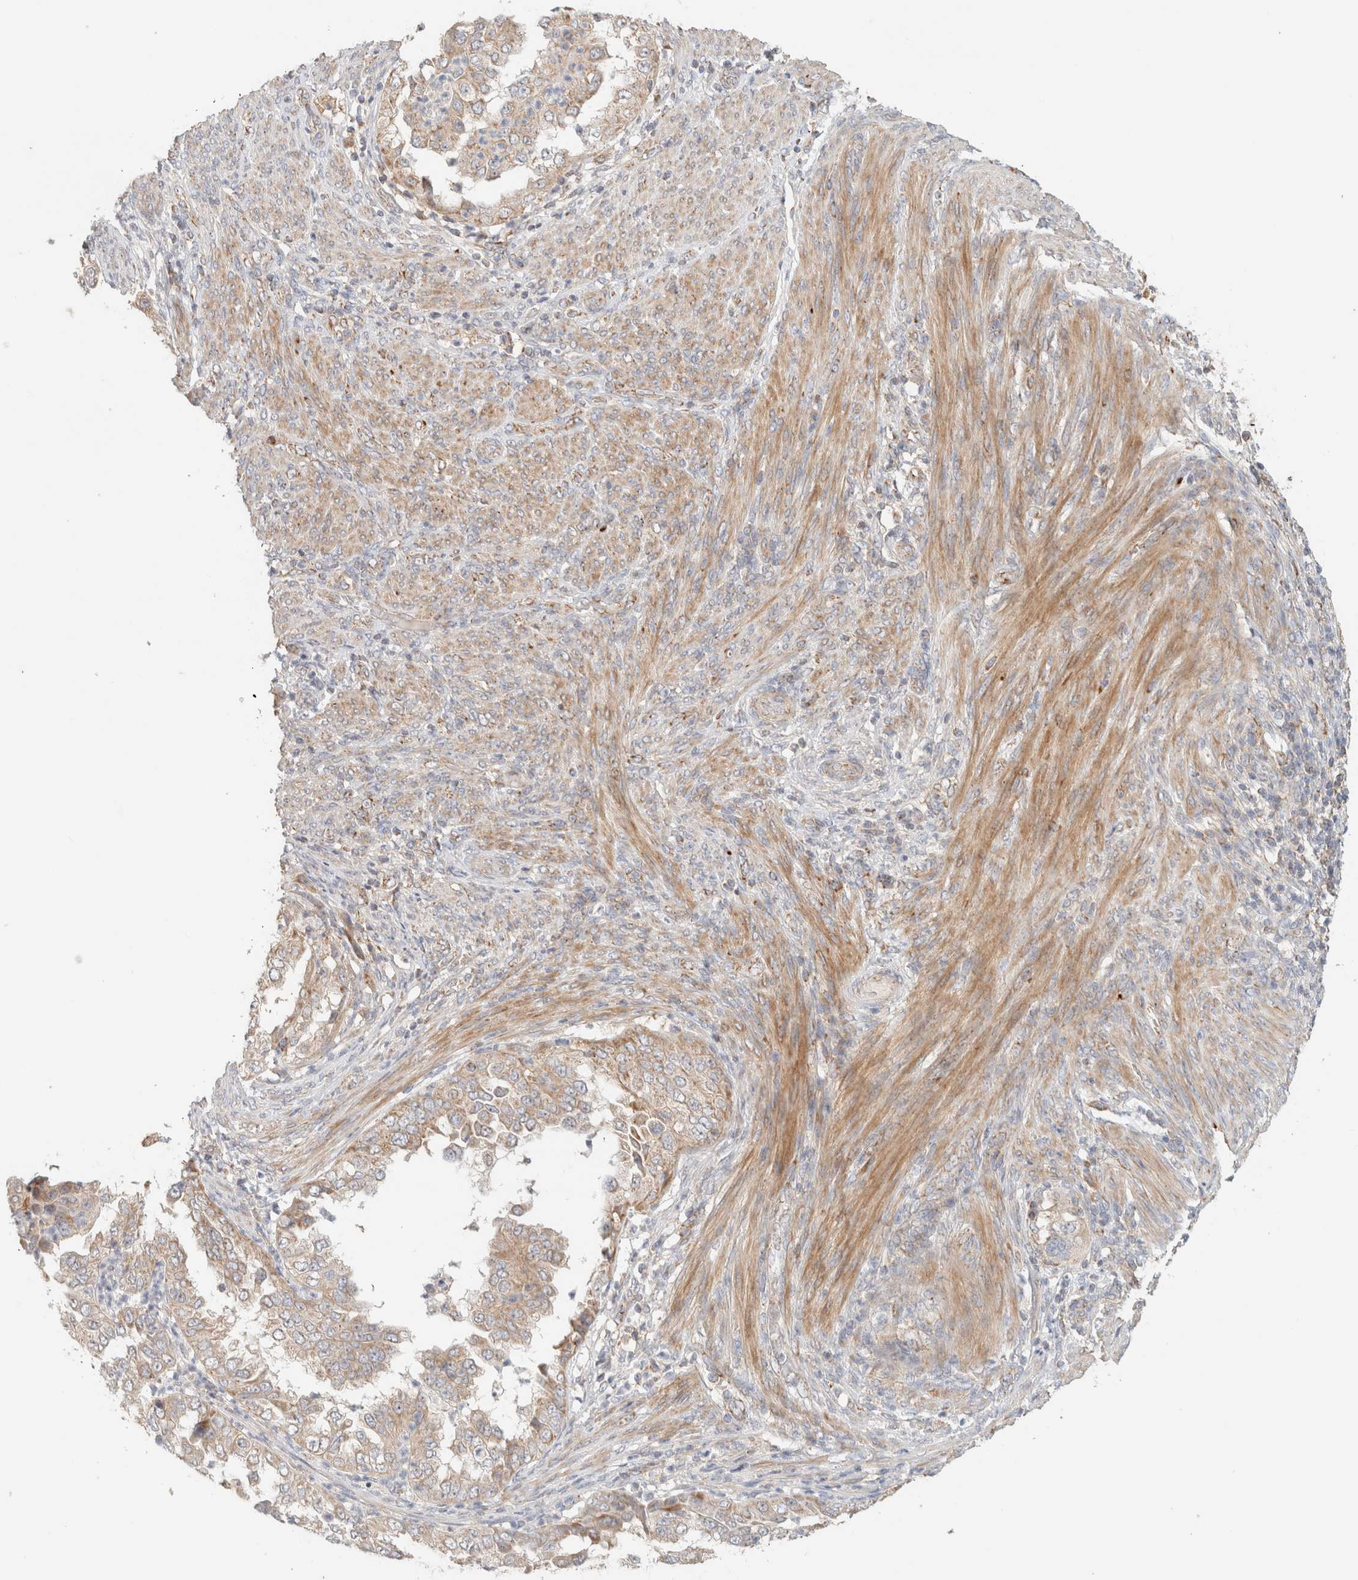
{"staining": {"intensity": "weak", "quantity": ">75%", "location": "cytoplasmic/membranous"}, "tissue": "endometrial cancer", "cell_type": "Tumor cells", "image_type": "cancer", "snomed": [{"axis": "morphology", "description": "Adenocarcinoma, NOS"}, {"axis": "topography", "description": "Endometrium"}], "caption": "A histopathology image of human endometrial cancer (adenocarcinoma) stained for a protein demonstrates weak cytoplasmic/membranous brown staining in tumor cells.", "gene": "MRM3", "patient": {"sex": "female", "age": 85}}